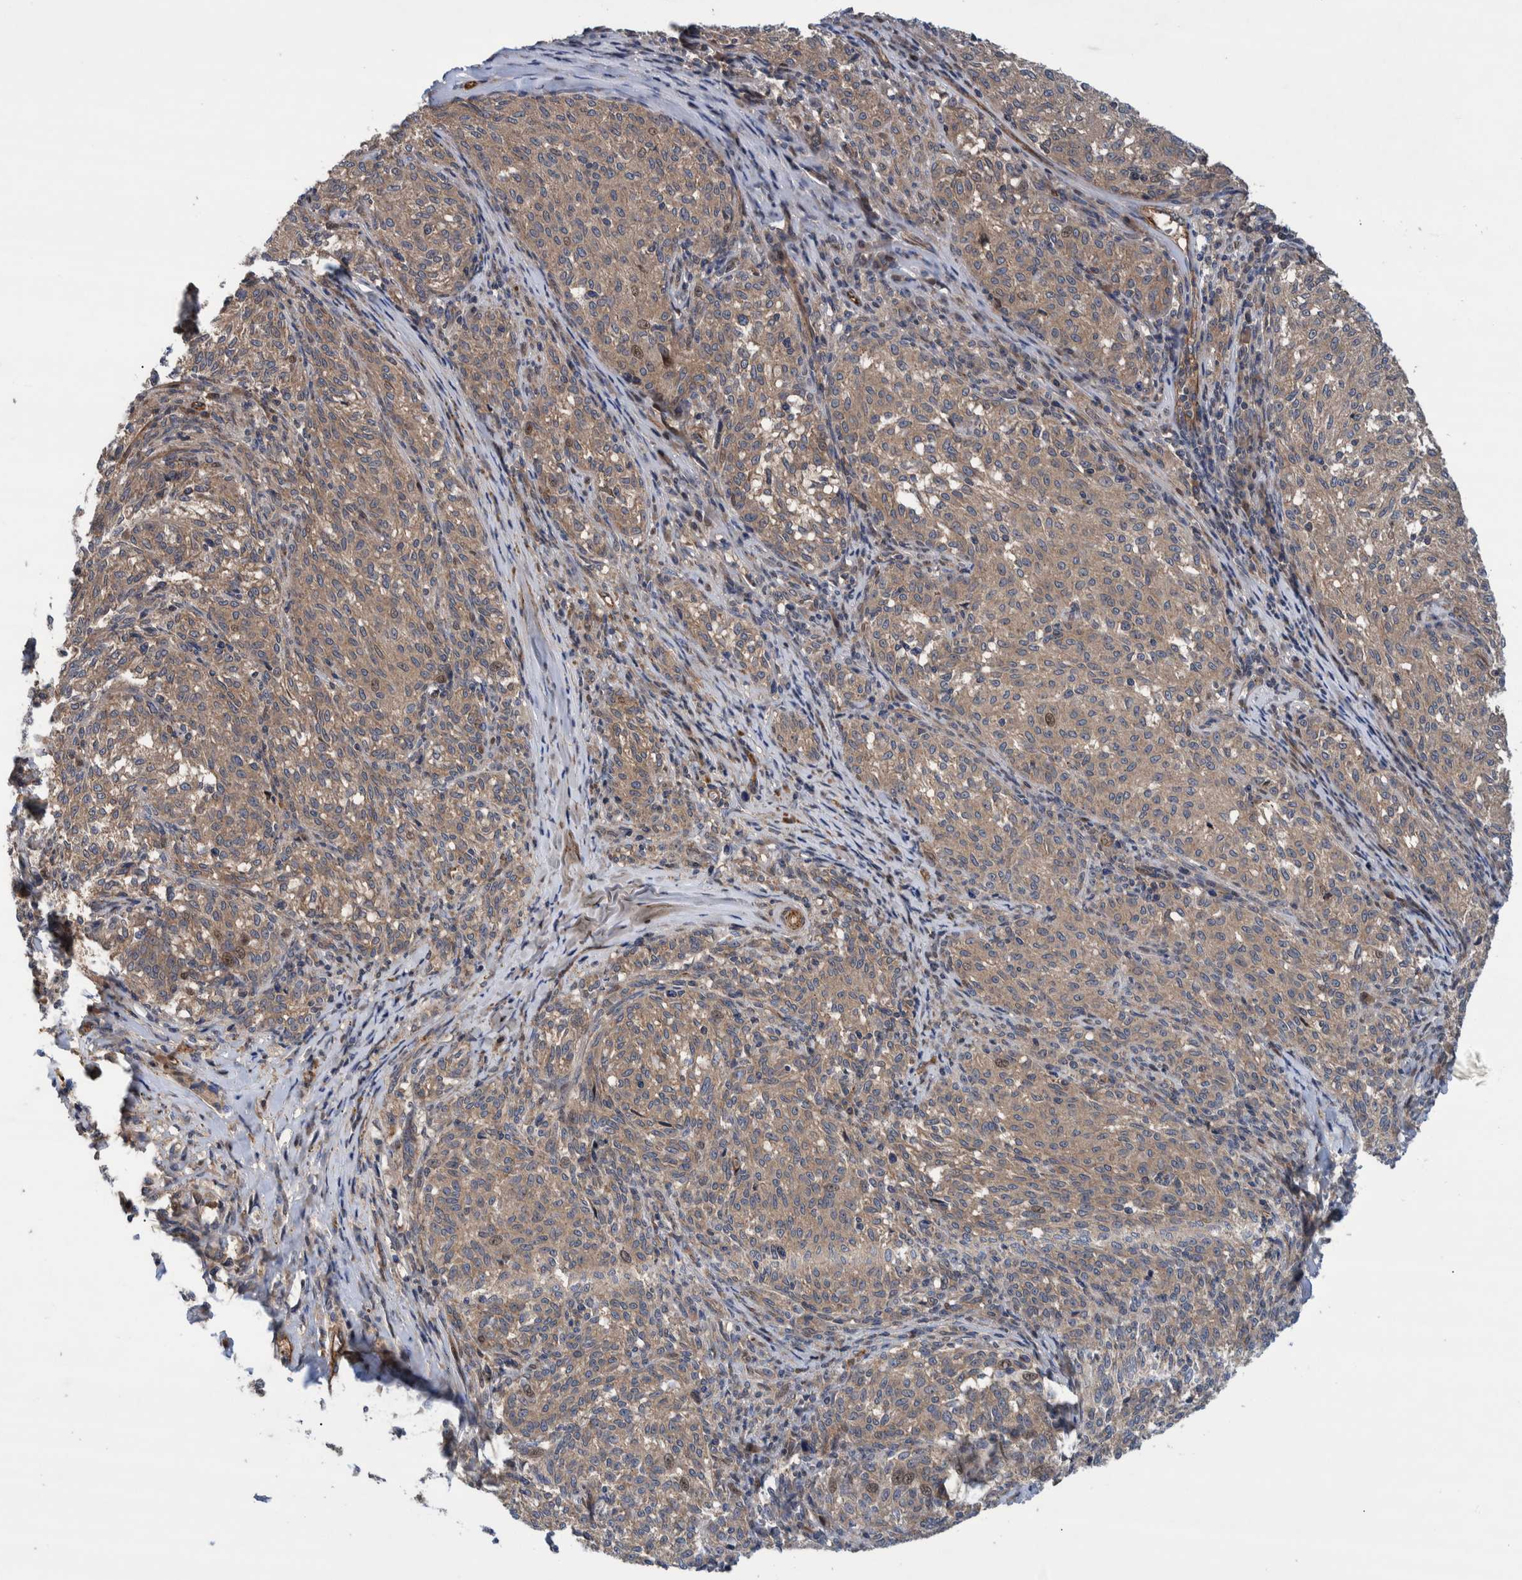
{"staining": {"intensity": "weak", "quantity": ">75%", "location": "cytoplasmic/membranous"}, "tissue": "melanoma", "cell_type": "Tumor cells", "image_type": "cancer", "snomed": [{"axis": "morphology", "description": "Malignant melanoma, NOS"}, {"axis": "topography", "description": "Skin"}], "caption": "Melanoma was stained to show a protein in brown. There is low levels of weak cytoplasmic/membranous staining in about >75% of tumor cells.", "gene": "GRPEL2", "patient": {"sex": "female", "age": 72}}